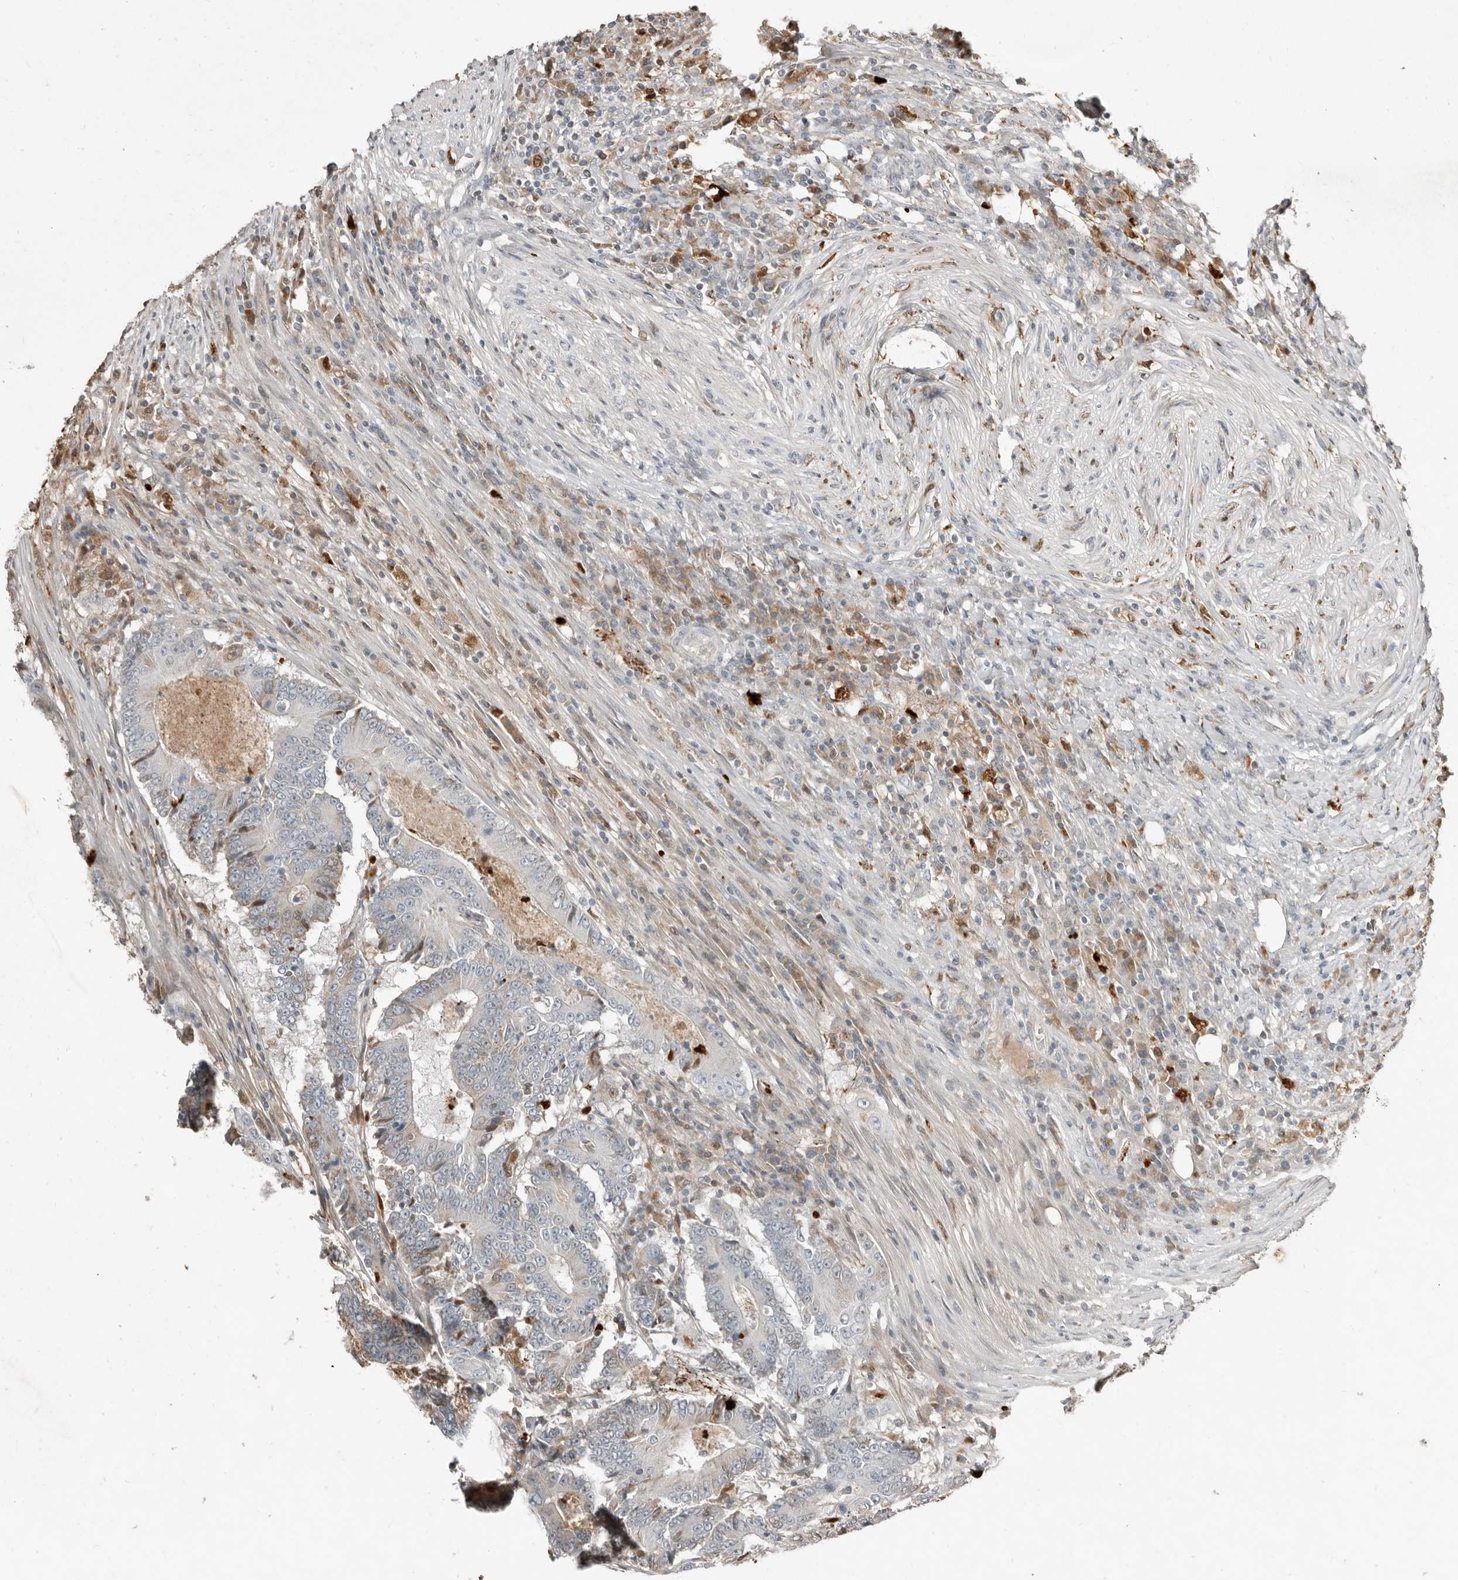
{"staining": {"intensity": "weak", "quantity": "<25%", "location": "cytoplasmic/membranous"}, "tissue": "colorectal cancer", "cell_type": "Tumor cells", "image_type": "cancer", "snomed": [{"axis": "morphology", "description": "Adenocarcinoma, NOS"}, {"axis": "topography", "description": "Colon"}], "caption": "This is an immunohistochemistry image of human colorectal adenocarcinoma. There is no expression in tumor cells.", "gene": "KLHL38", "patient": {"sex": "male", "age": 83}}